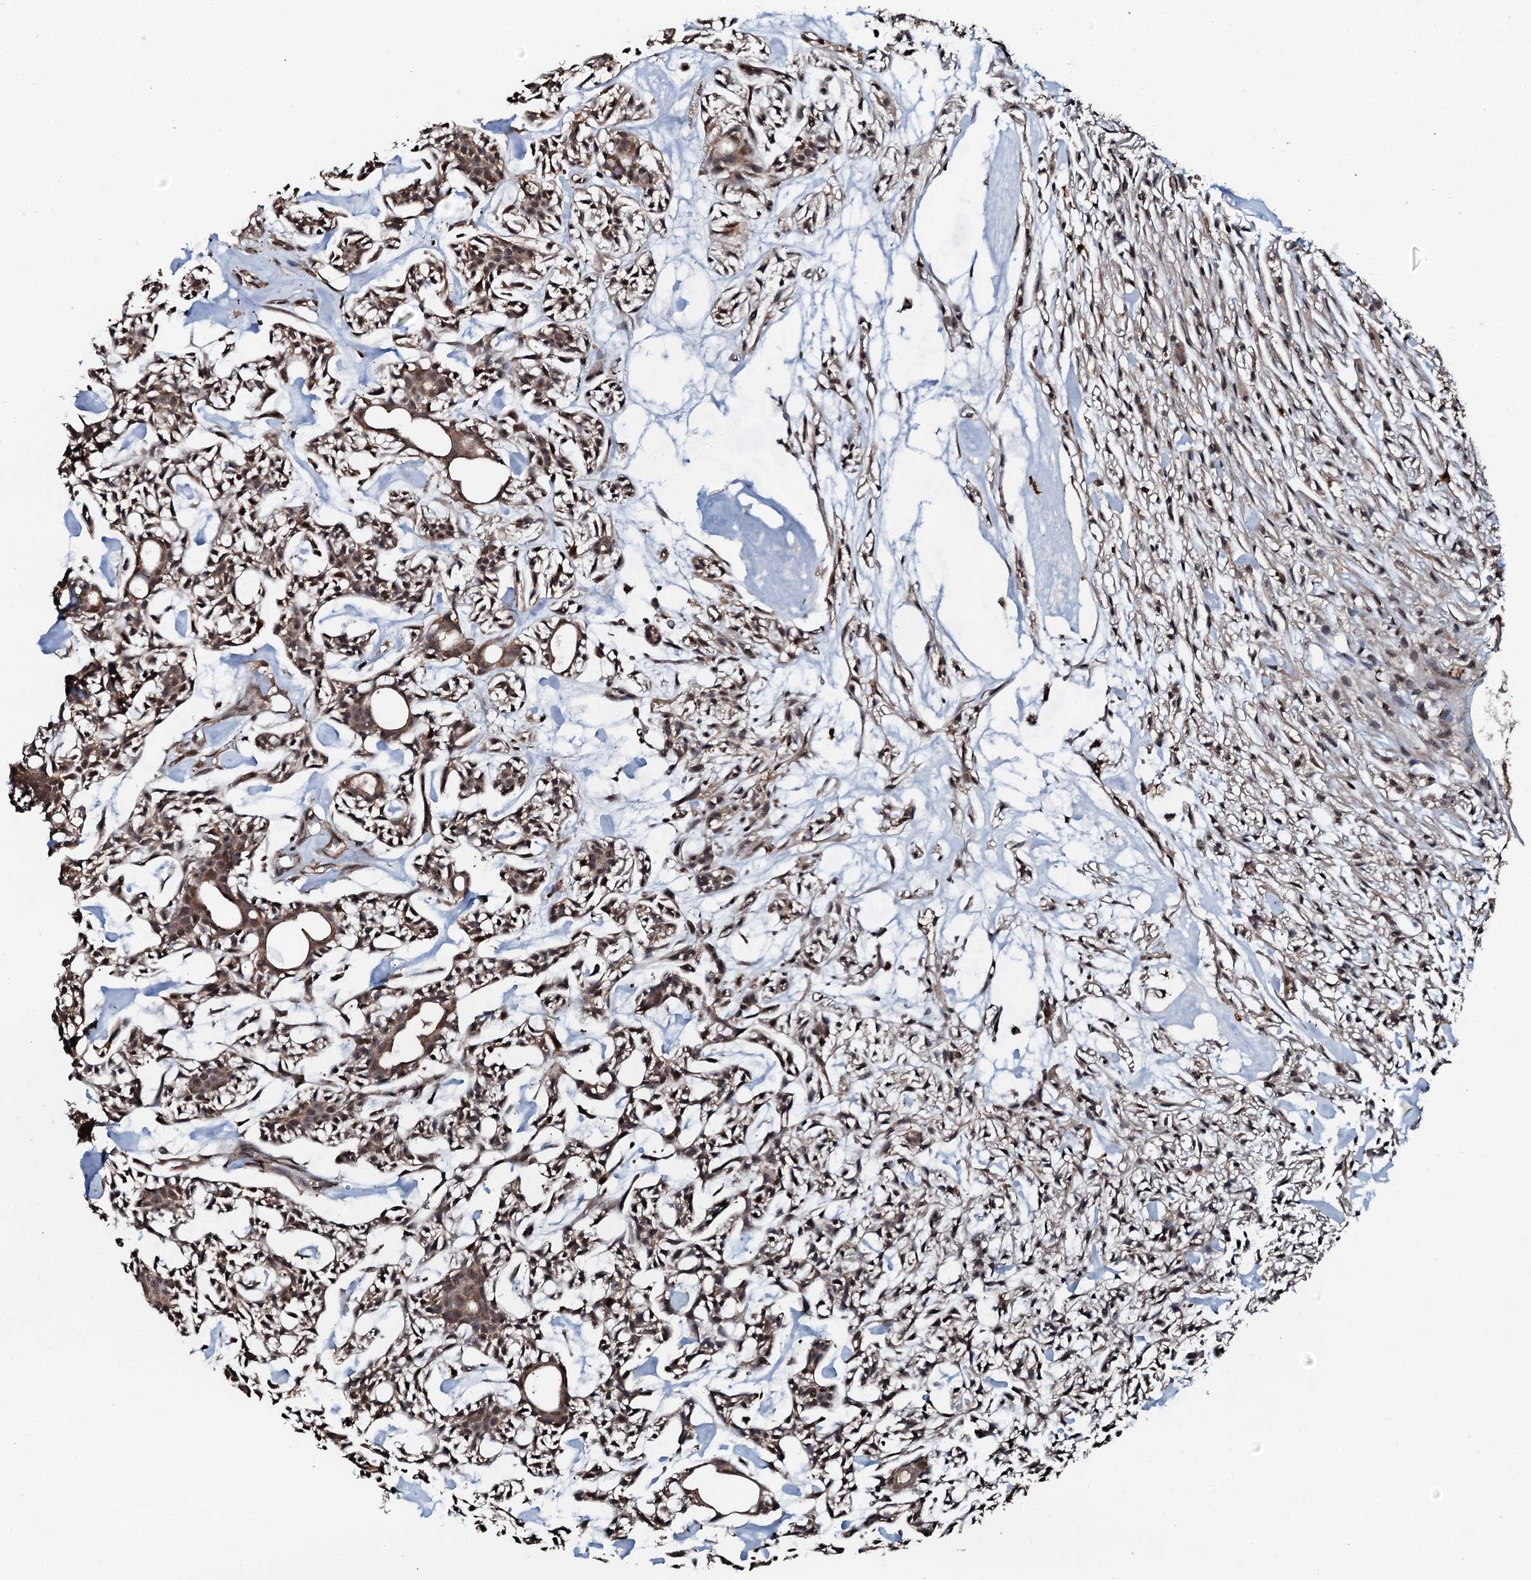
{"staining": {"intensity": "moderate", "quantity": ">75%", "location": "cytoplasmic/membranous,nuclear"}, "tissue": "head and neck cancer", "cell_type": "Tumor cells", "image_type": "cancer", "snomed": [{"axis": "morphology", "description": "Adenocarcinoma, NOS"}, {"axis": "topography", "description": "Salivary gland"}, {"axis": "topography", "description": "Head-Neck"}], "caption": "The immunohistochemical stain labels moderate cytoplasmic/membranous and nuclear expression in tumor cells of head and neck cancer tissue. Immunohistochemistry stains the protein of interest in brown and the nuclei are stained blue.", "gene": "FLYWCH1", "patient": {"sex": "male", "age": 55}}